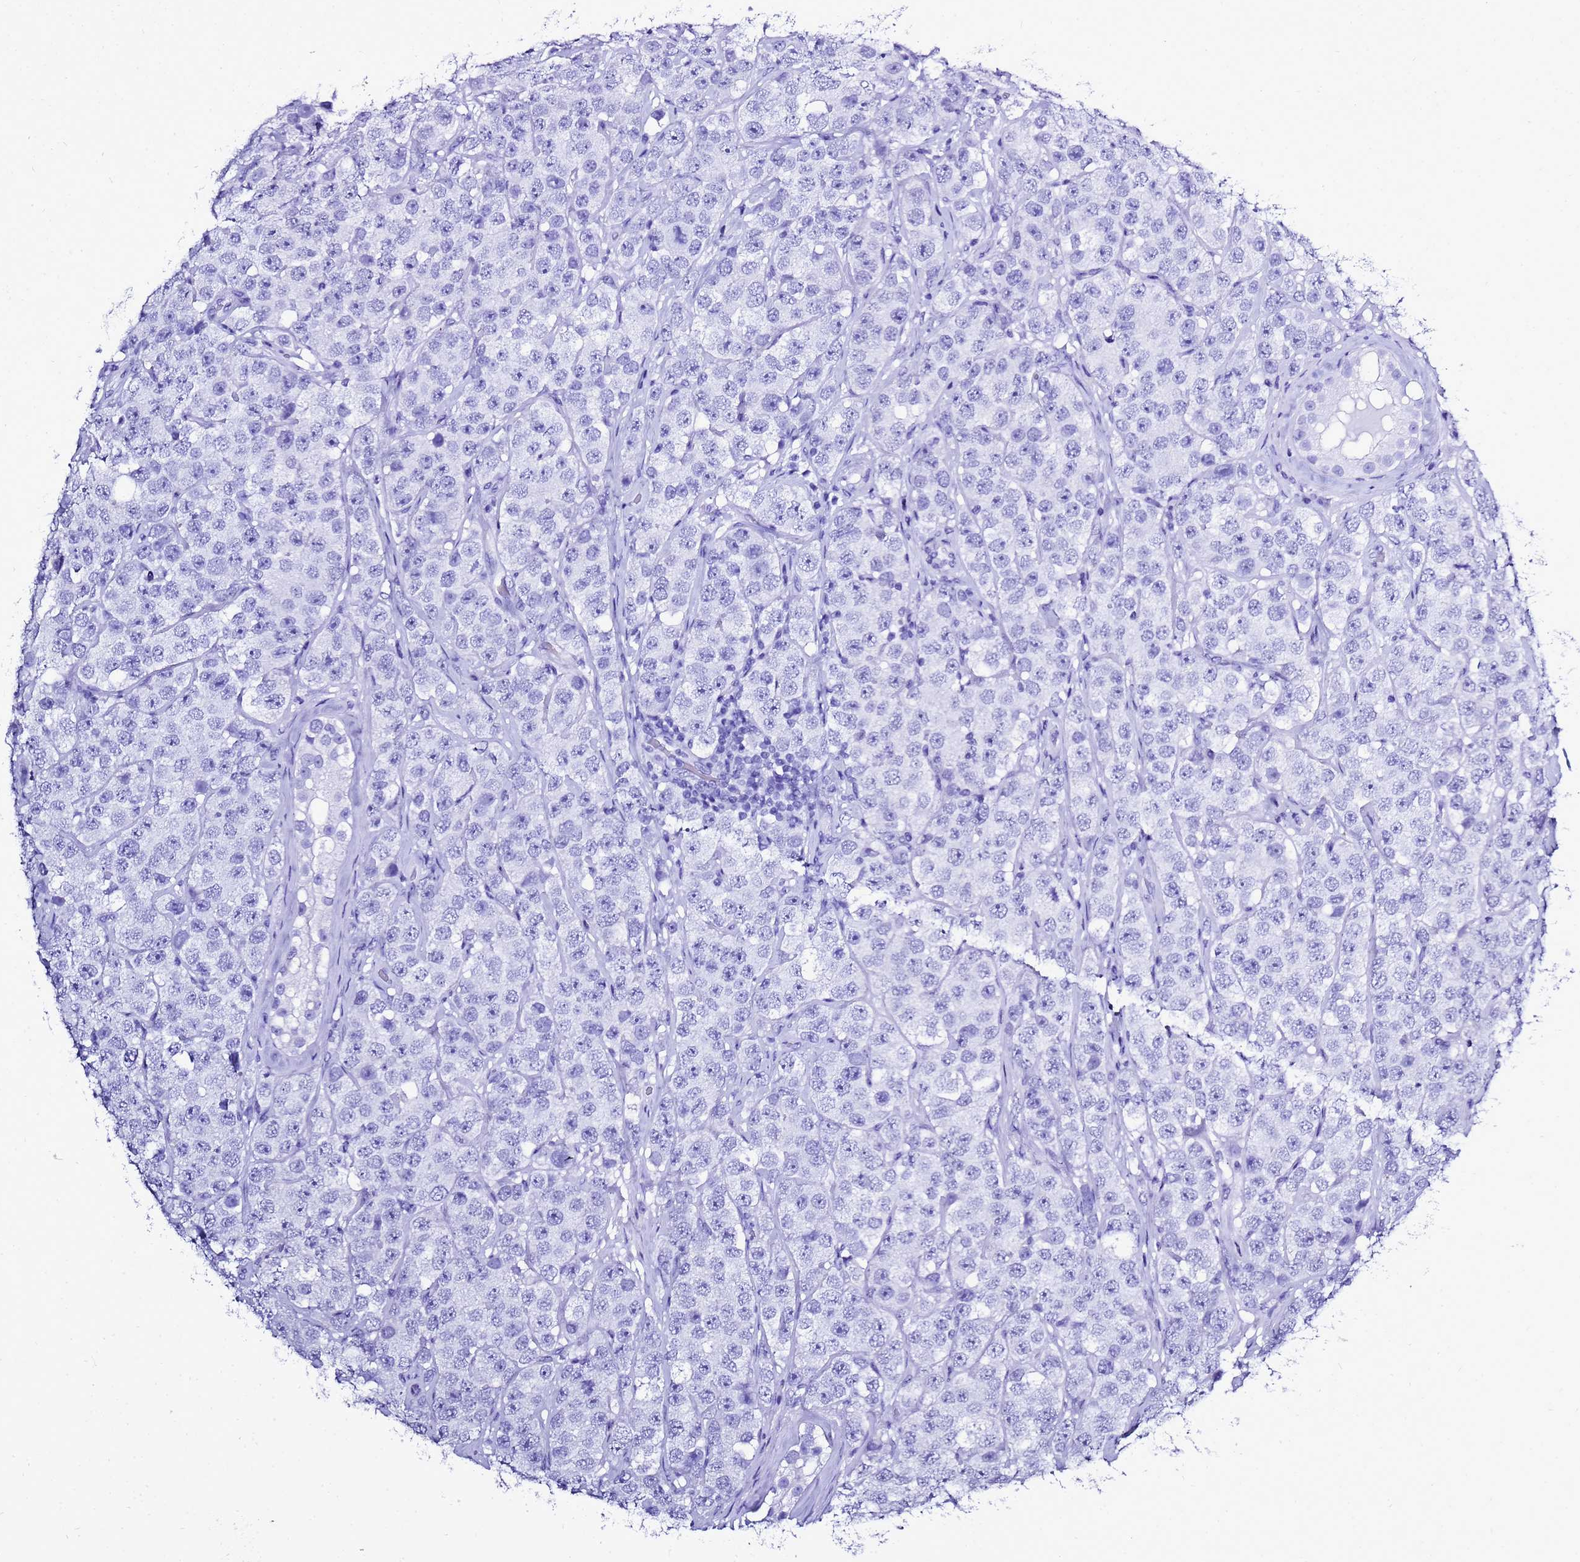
{"staining": {"intensity": "negative", "quantity": "none", "location": "none"}, "tissue": "testis cancer", "cell_type": "Tumor cells", "image_type": "cancer", "snomed": [{"axis": "morphology", "description": "Seminoma, NOS"}, {"axis": "topography", "description": "Testis"}], "caption": "Human seminoma (testis) stained for a protein using immunohistochemistry reveals no expression in tumor cells.", "gene": "LIPF", "patient": {"sex": "male", "age": 28}}